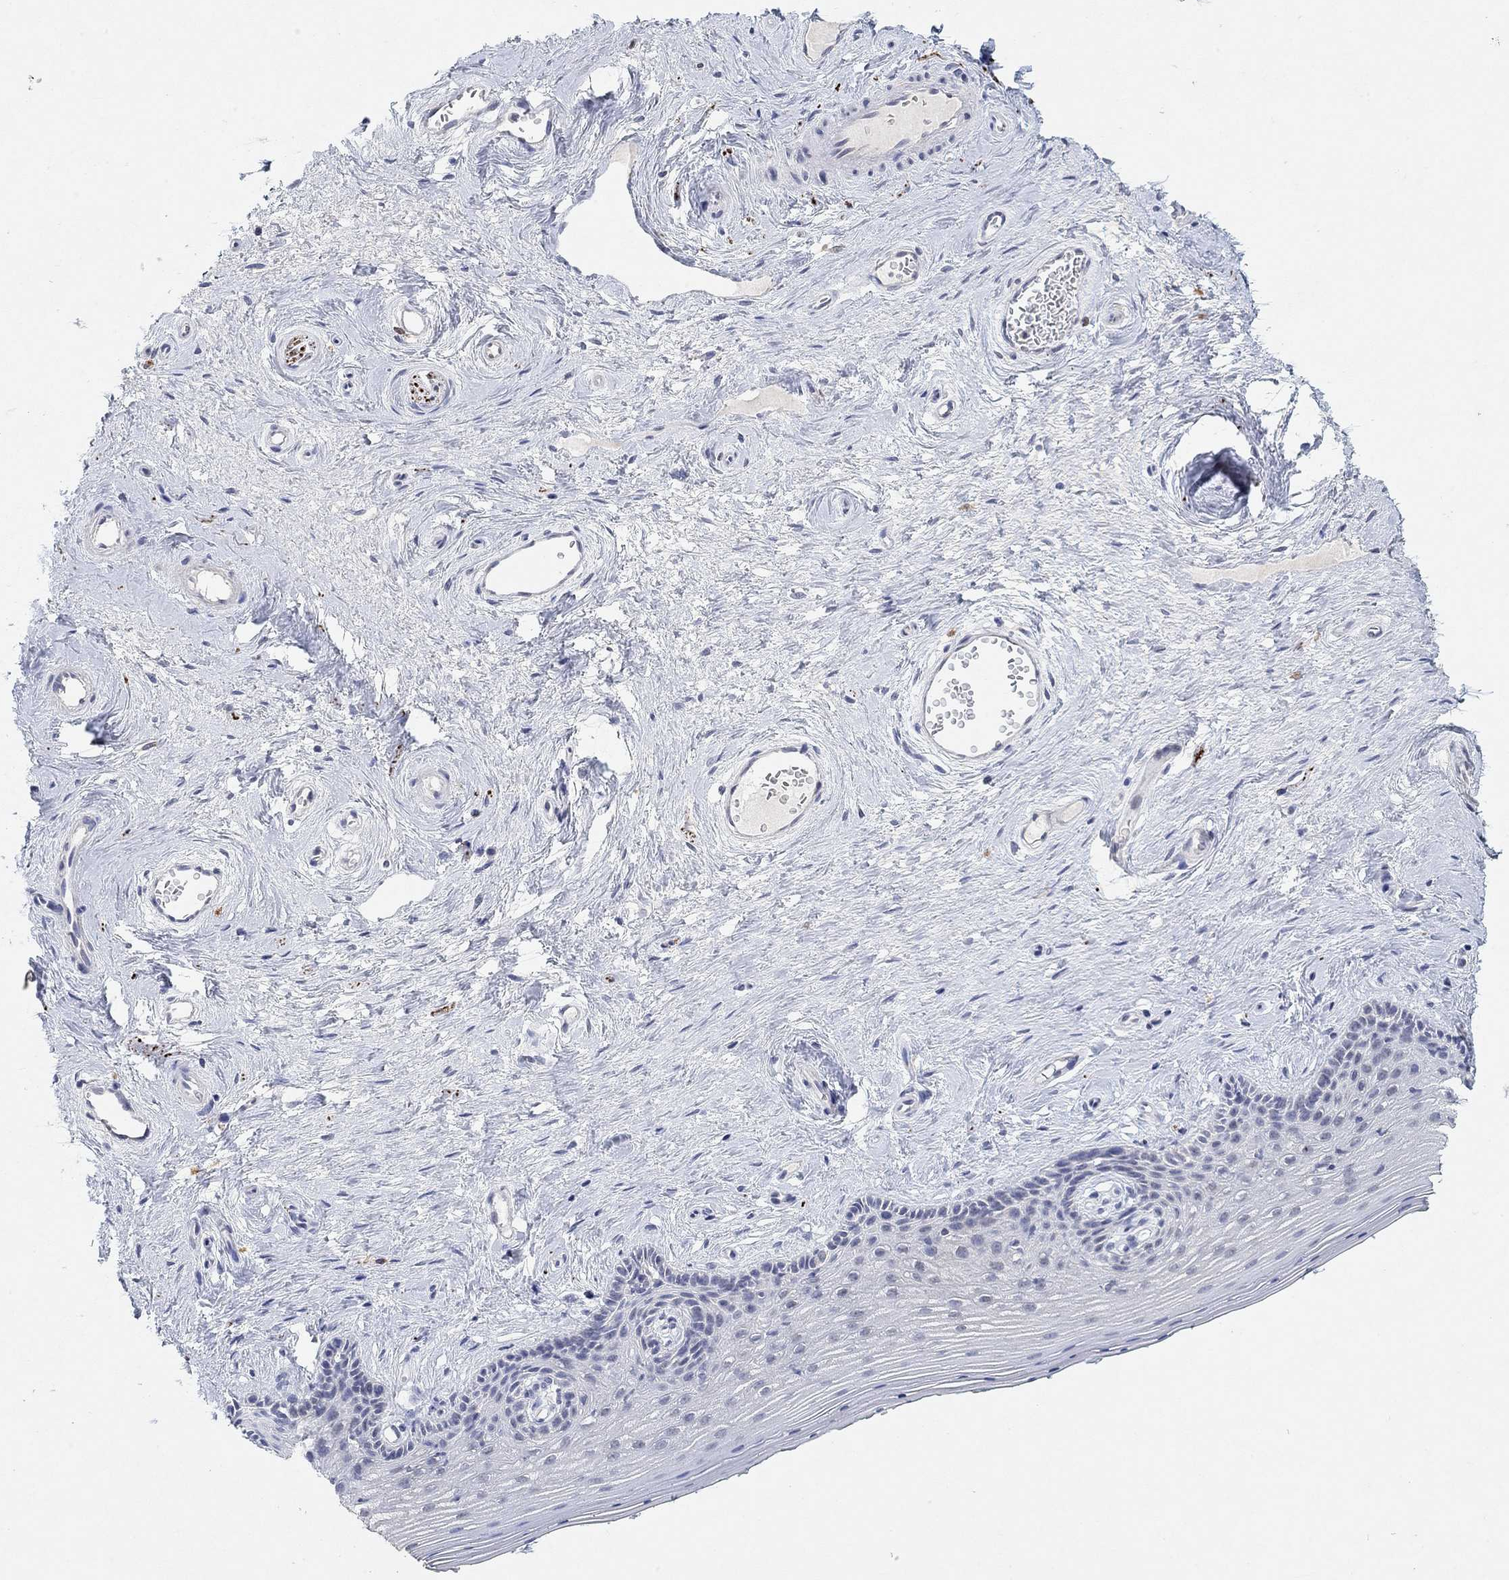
{"staining": {"intensity": "negative", "quantity": "none", "location": "none"}, "tissue": "vagina", "cell_type": "Squamous epithelial cells", "image_type": "normal", "snomed": [{"axis": "morphology", "description": "Normal tissue, NOS"}, {"axis": "topography", "description": "Vagina"}], "caption": "DAB (3,3'-diaminobenzidine) immunohistochemical staining of benign vagina demonstrates no significant positivity in squamous epithelial cells.", "gene": "VAT1L", "patient": {"sex": "female", "age": 45}}